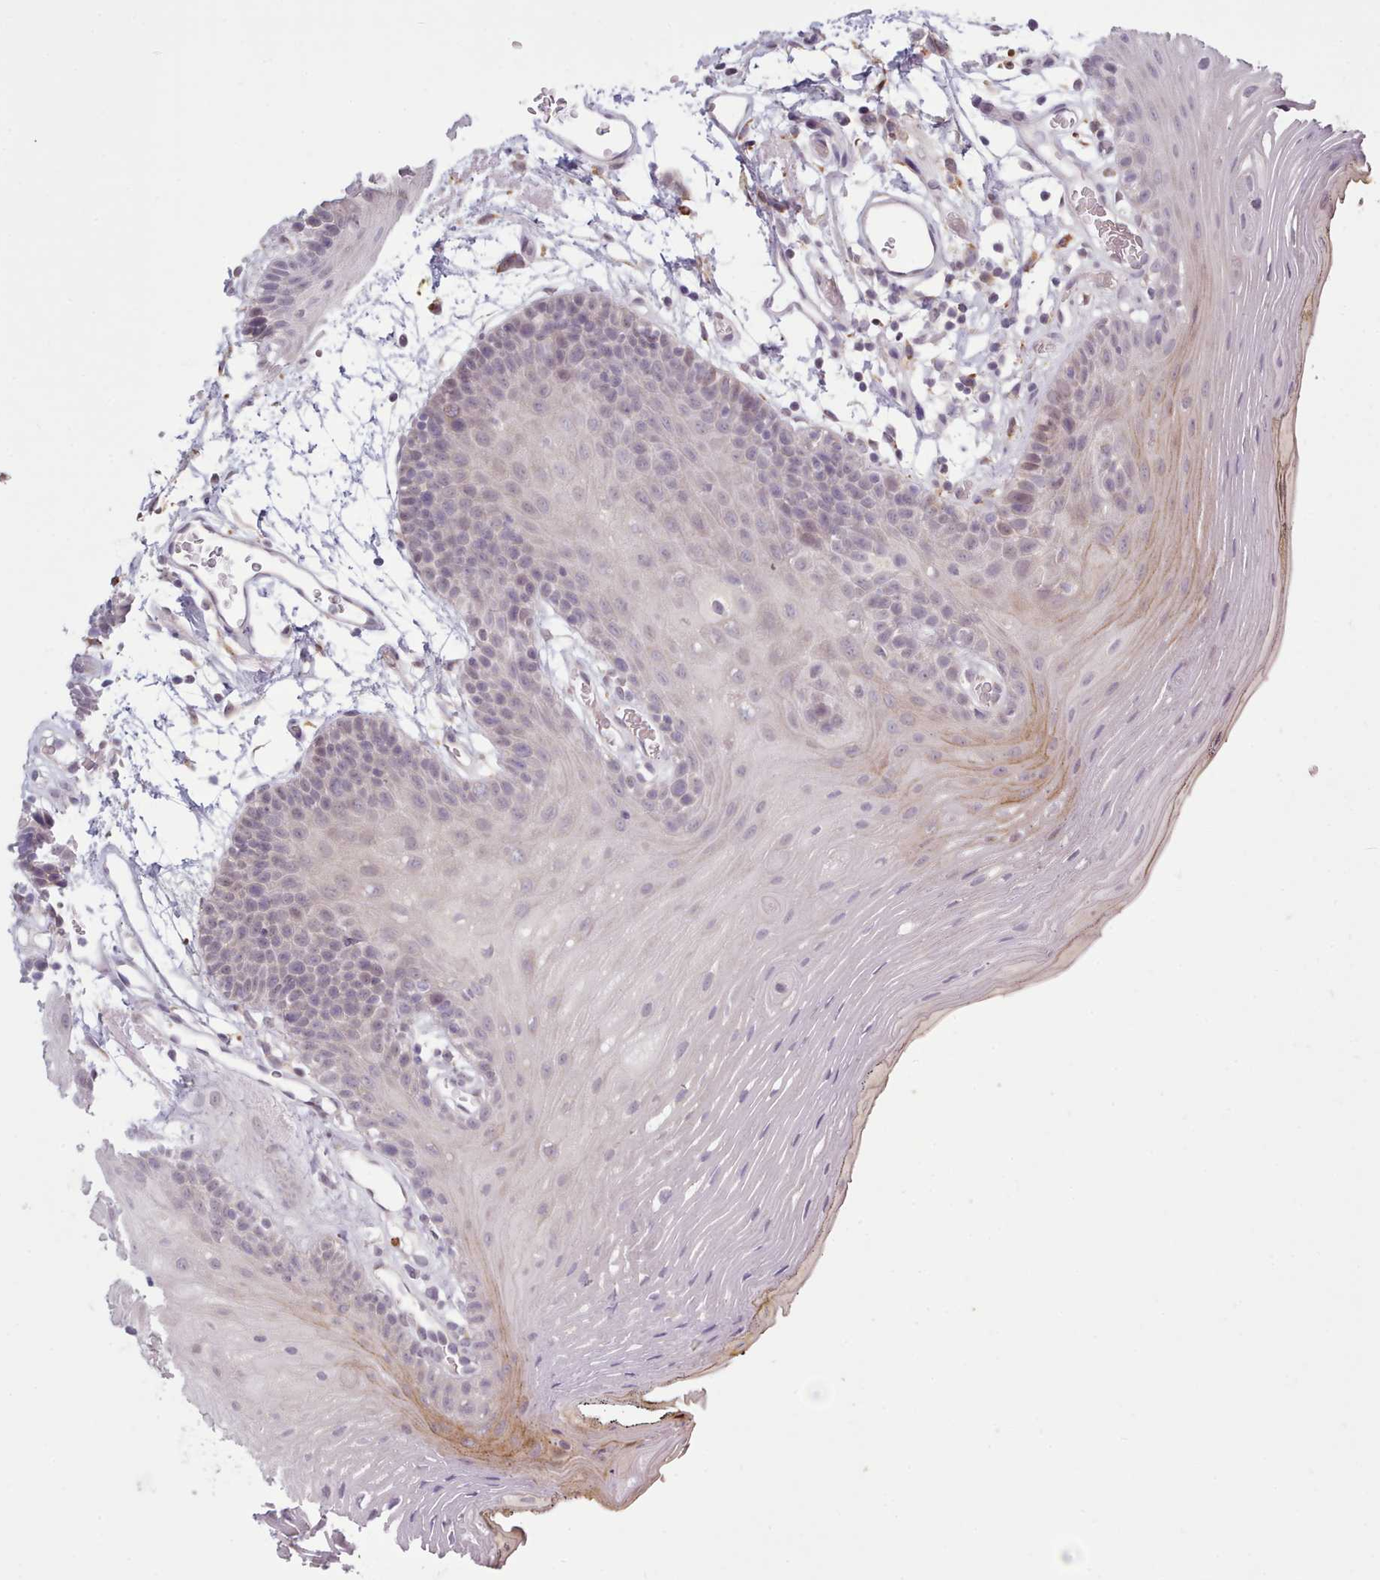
{"staining": {"intensity": "moderate", "quantity": "<25%", "location": "cytoplasmic/membranous"}, "tissue": "oral mucosa", "cell_type": "Squamous epithelial cells", "image_type": "normal", "snomed": [{"axis": "morphology", "description": "Normal tissue, NOS"}, {"axis": "topography", "description": "Oral tissue"}, {"axis": "topography", "description": "Tounge, NOS"}], "caption": "Immunohistochemistry photomicrograph of normal oral mucosa stained for a protein (brown), which shows low levels of moderate cytoplasmic/membranous positivity in about <25% of squamous epithelial cells.", "gene": "ARL17A", "patient": {"sex": "female", "age": 81}}